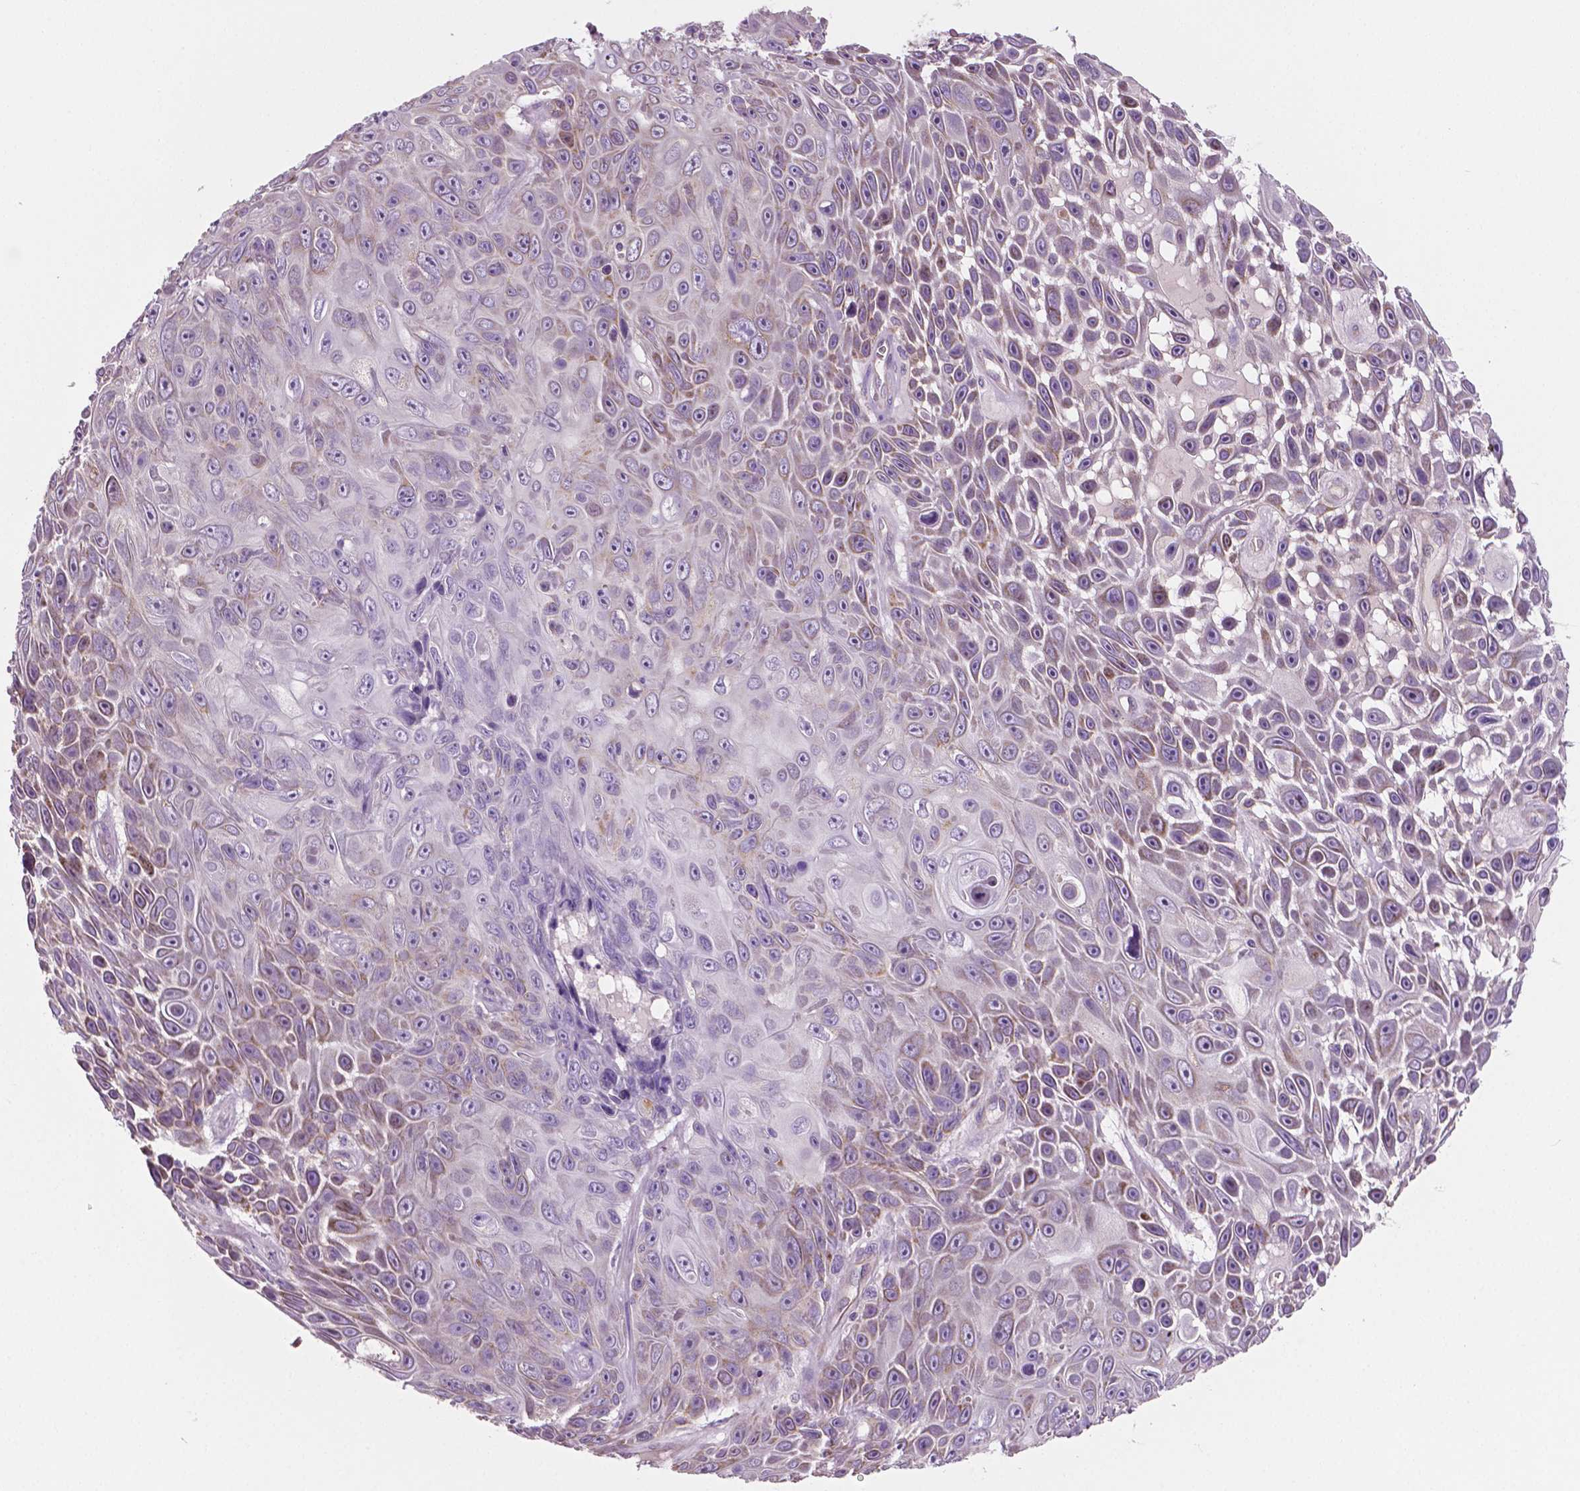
{"staining": {"intensity": "weak", "quantity": "<25%", "location": "cytoplasmic/membranous"}, "tissue": "skin cancer", "cell_type": "Tumor cells", "image_type": "cancer", "snomed": [{"axis": "morphology", "description": "Squamous cell carcinoma, NOS"}, {"axis": "topography", "description": "Skin"}], "caption": "This is an immunohistochemistry micrograph of squamous cell carcinoma (skin). There is no positivity in tumor cells.", "gene": "PTX3", "patient": {"sex": "male", "age": 82}}